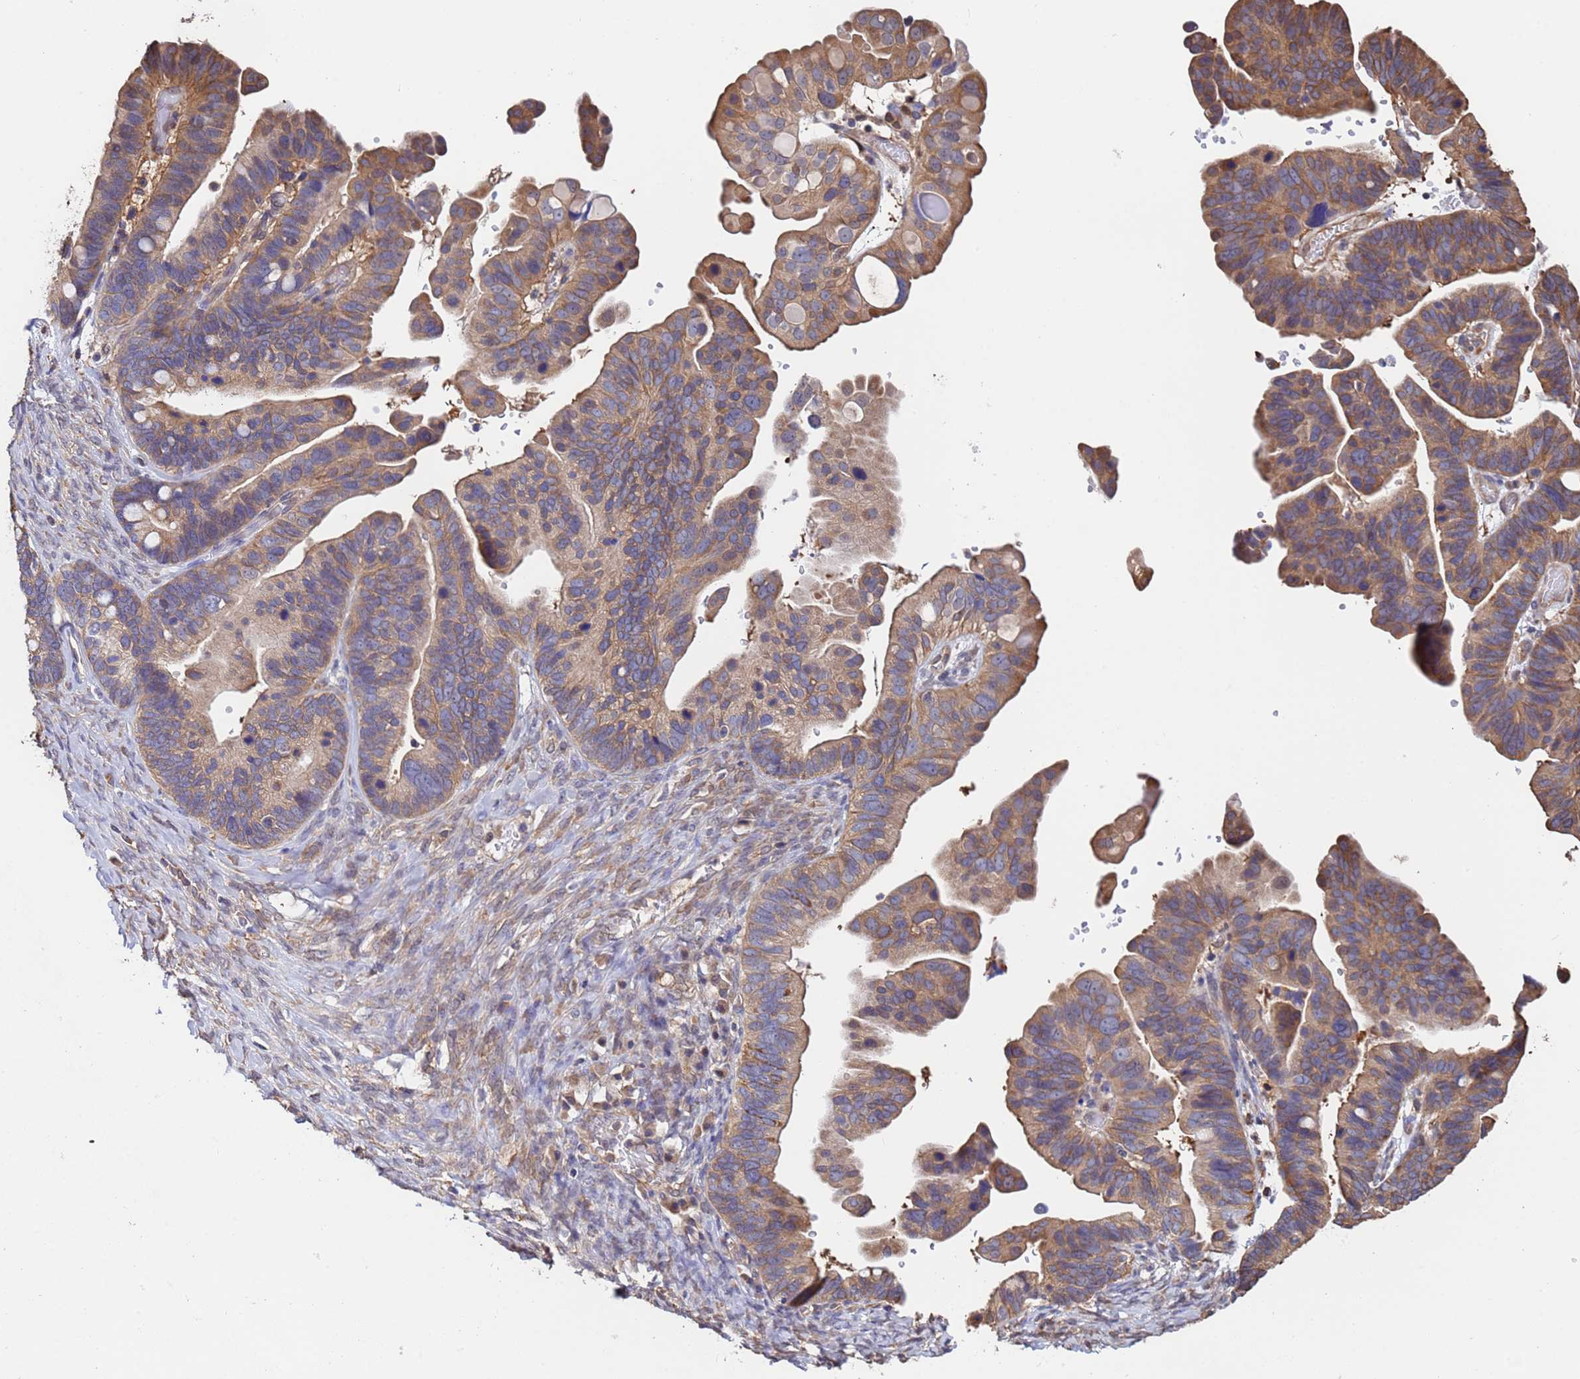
{"staining": {"intensity": "moderate", "quantity": ">75%", "location": "cytoplasmic/membranous"}, "tissue": "ovarian cancer", "cell_type": "Tumor cells", "image_type": "cancer", "snomed": [{"axis": "morphology", "description": "Cystadenocarcinoma, serous, NOS"}, {"axis": "topography", "description": "Ovary"}], "caption": "A micrograph of human serous cystadenocarcinoma (ovarian) stained for a protein reveals moderate cytoplasmic/membranous brown staining in tumor cells.", "gene": "FAM25A", "patient": {"sex": "female", "age": 56}}